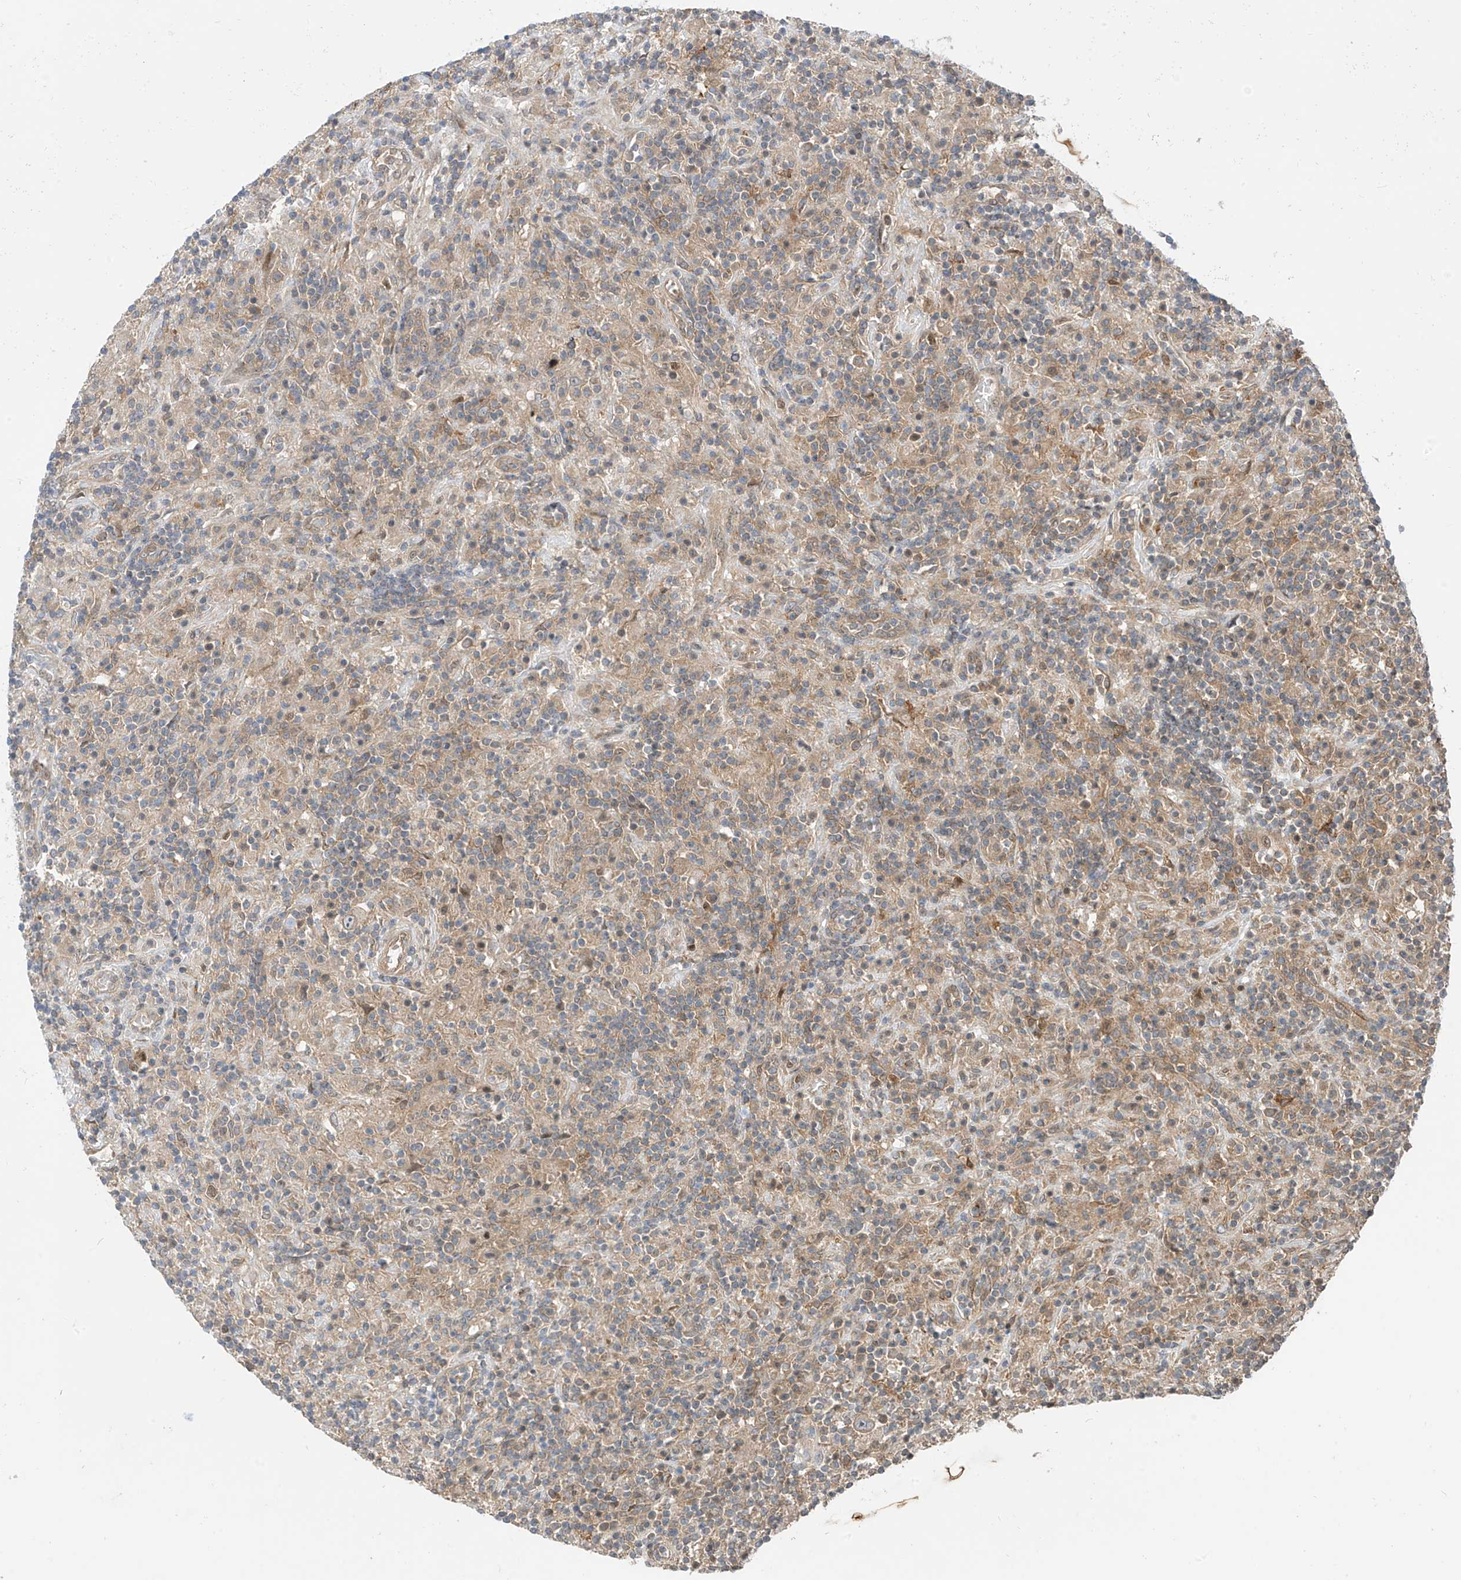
{"staining": {"intensity": "weak", "quantity": ">75%", "location": "cytoplasmic/membranous"}, "tissue": "lymphoma", "cell_type": "Tumor cells", "image_type": "cancer", "snomed": [{"axis": "morphology", "description": "Hodgkin's disease, NOS"}, {"axis": "topography", "description": "Lymph node"}], "caption": "Immunohistochemical staining of lymphoma displays low levels of weak cytoplasmic/membranous expression in about >75% of tumor cells.", "gene": "MRTFA", "patient": {"sex": "male", "age": 70}}